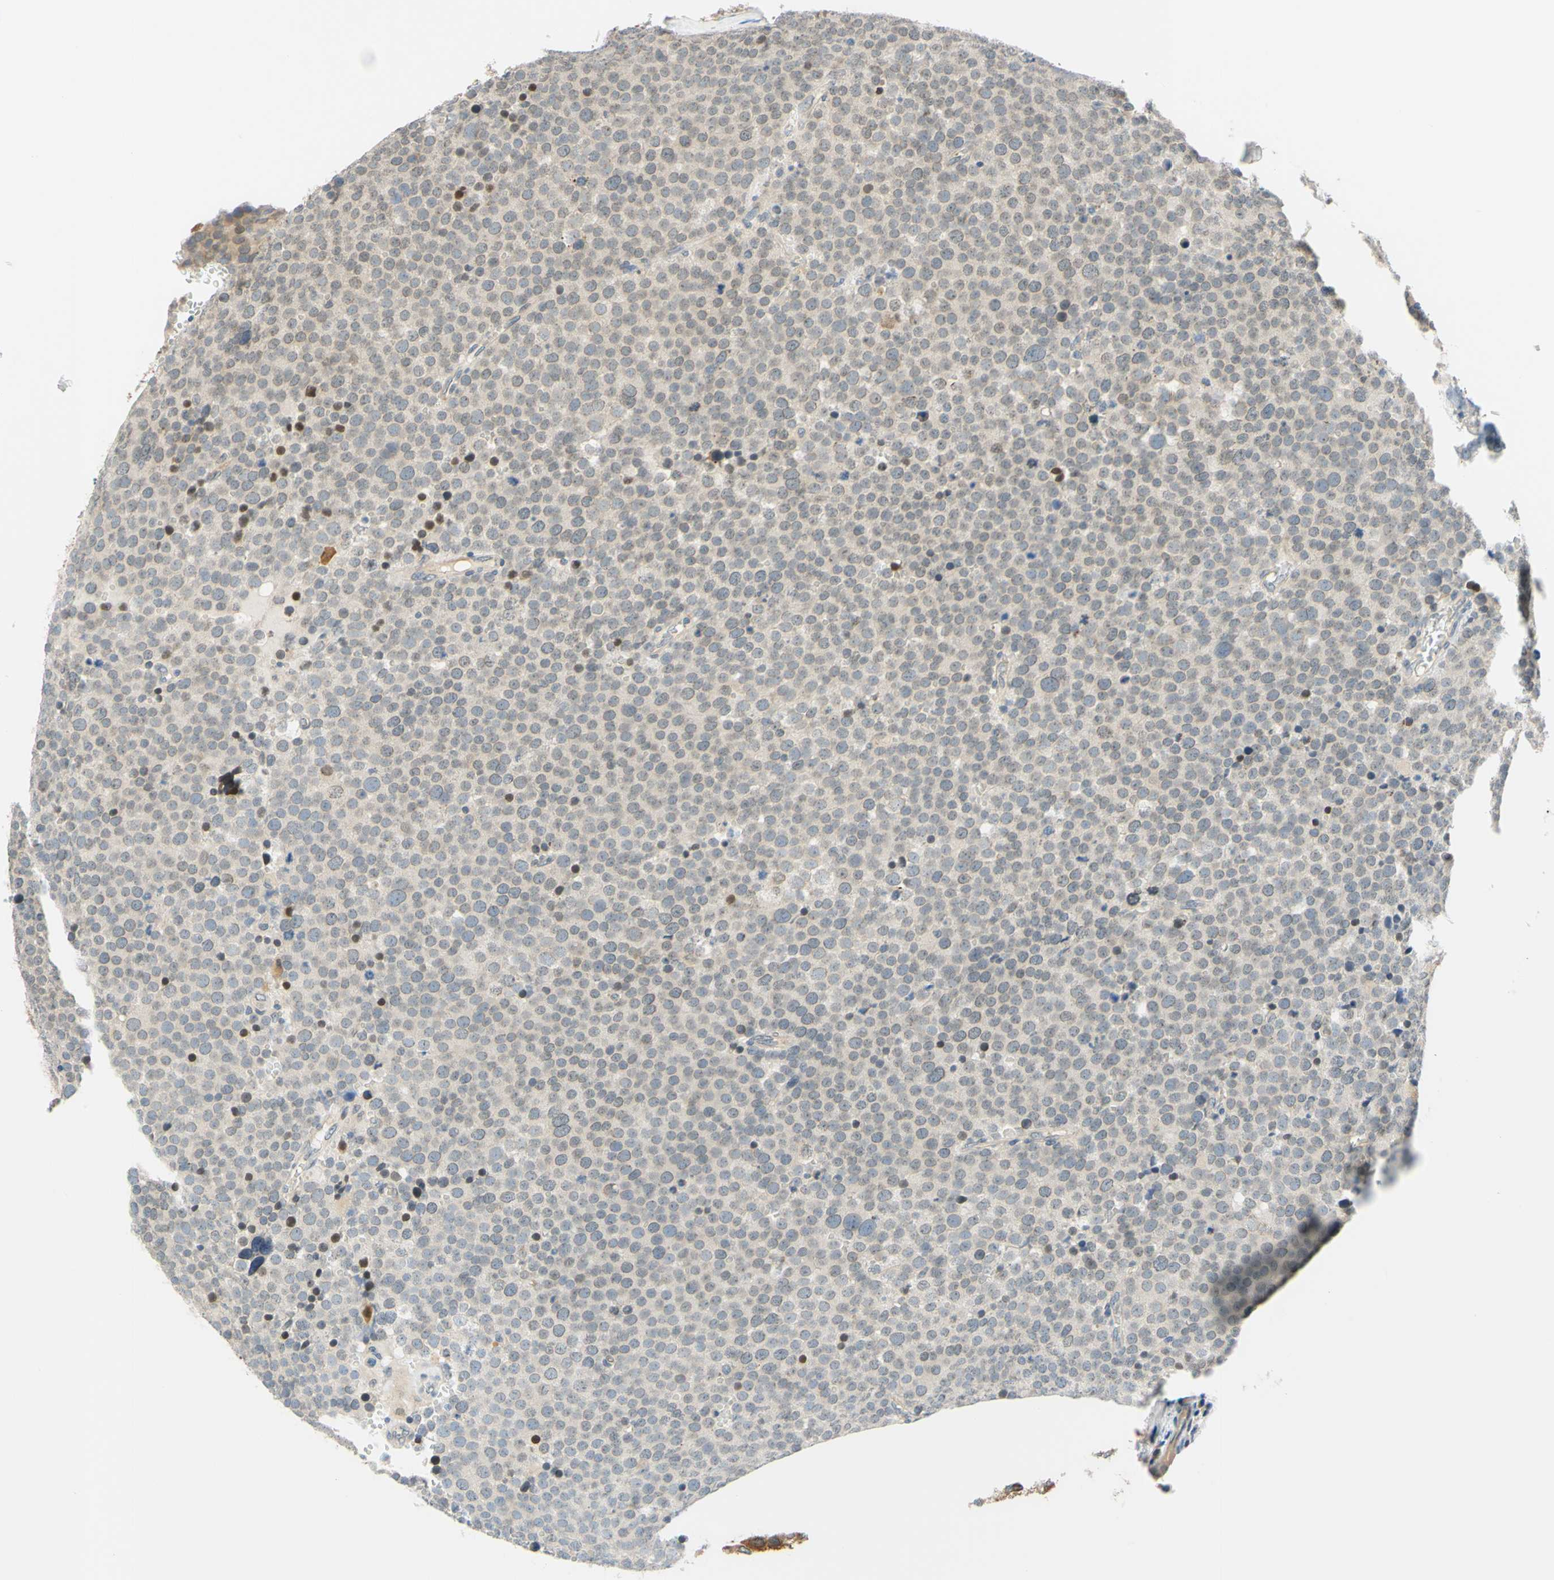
{"staining": {"intensity": "negative", "quantity": "none", "location": "none"}, "tissue": "testis cancer", "cell_type": "Tumor cells", "image_type": "cancer", "snomed": [{"axis": "morphology", "description": "Seminoma, NOS"}, {"axis": "topography", "description": "Testis"}], "caption": "Tumor cells are negative for protein expression in human seminoma (testis).", "gene": "C2CD2L", "patient": {"sex": "male", "age": 71}}